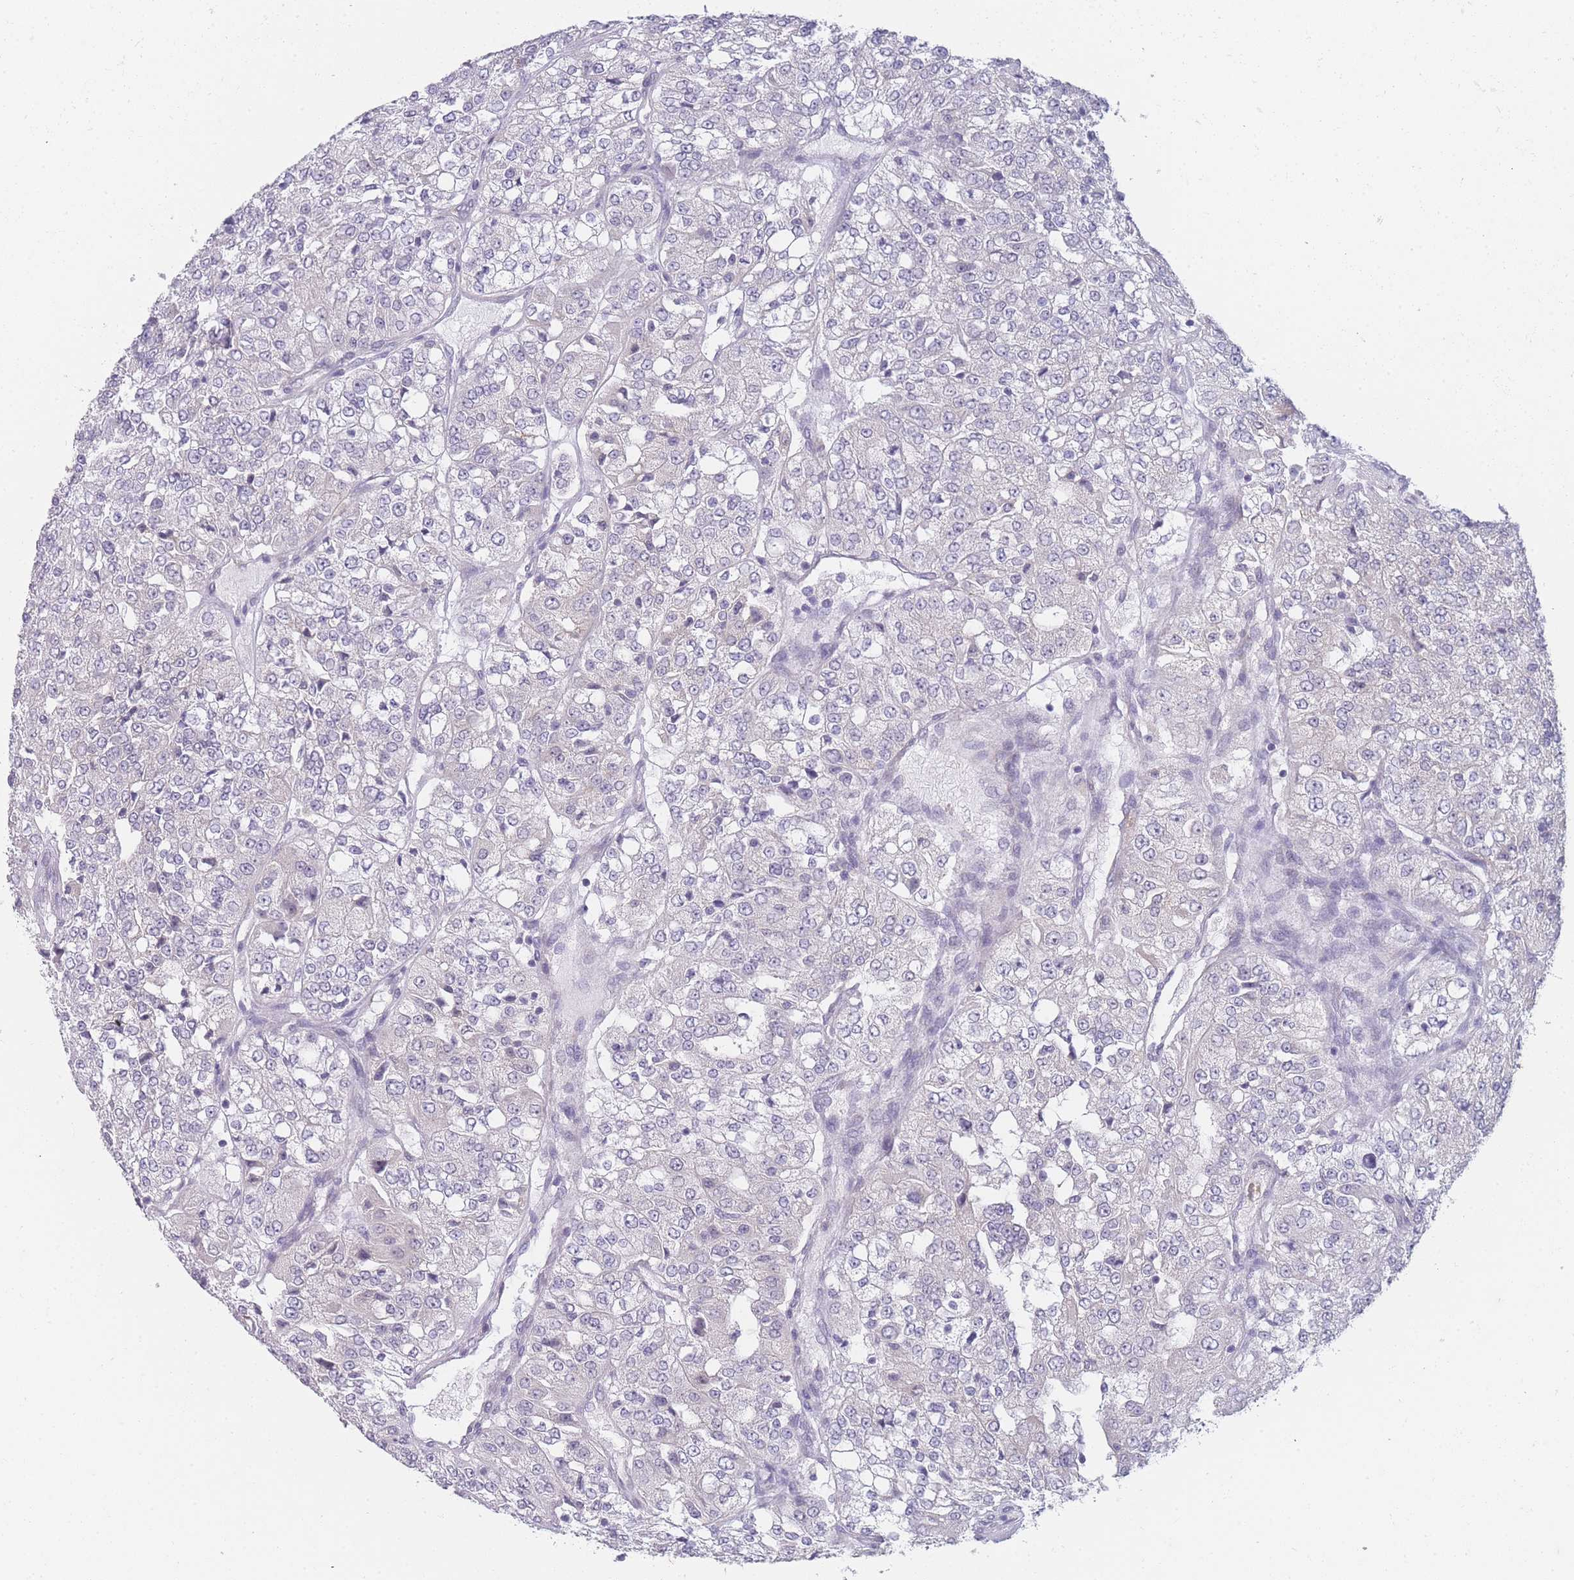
{"staining": {"intensity": "negative", "quantity": "none", "location": "none"}, "tissue": "renal cancer", "cell_type": "Tumor cells", "image_type": "cancer", "snomed": [{"axis": "morphology", "description": "Adenocarcinoma, NOS"}, {"axis": "topography", "description": "Kidney"}], "caption": "Immunohistochemical staining of renal cancer shows no significant expression in tumor cells. (DAB IHC, high magnification).", "gene": "MRI1", "patient": {"sex": "female", "age": 63}}